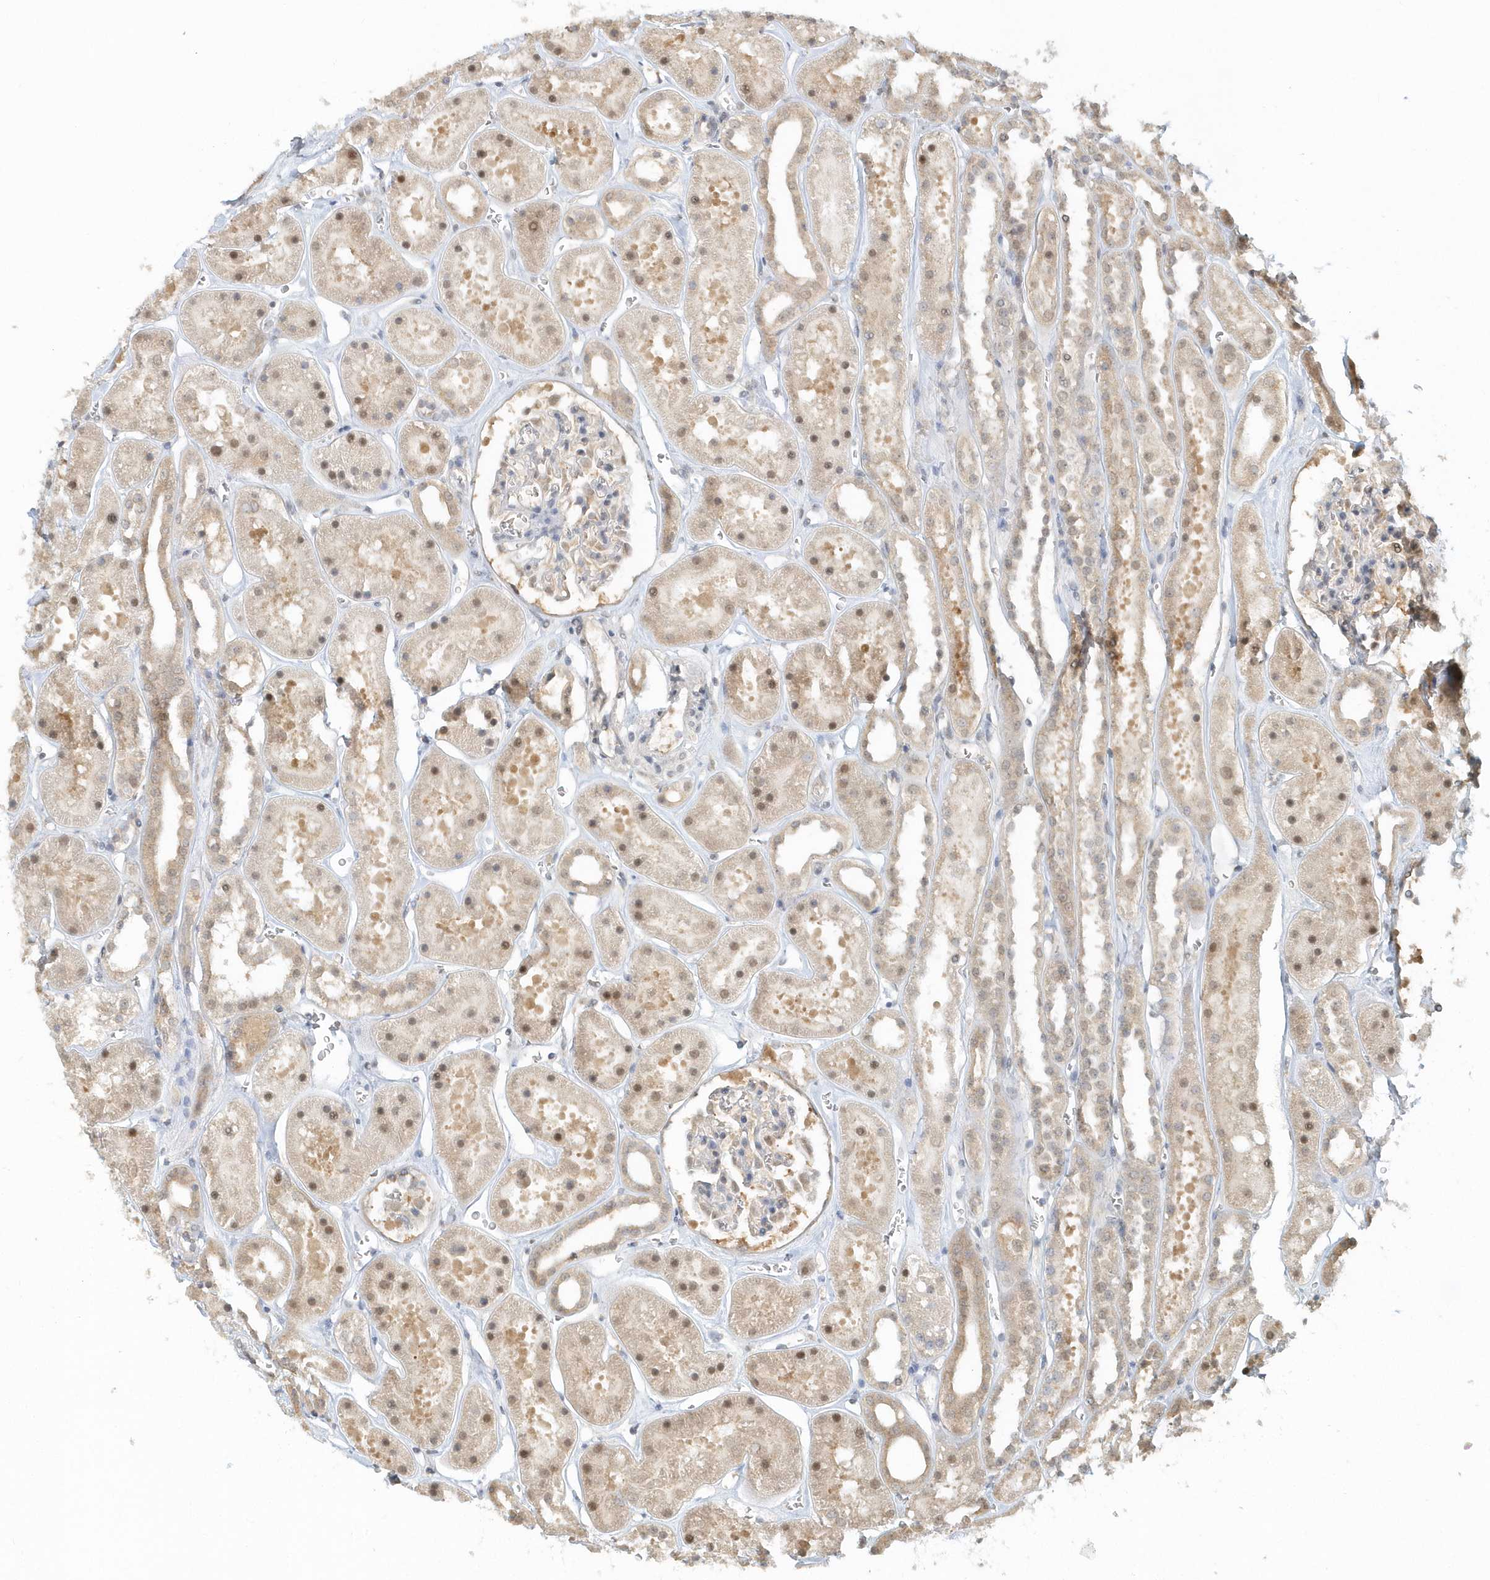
{"staining": {"intensity": "negative", "quantity": "none", "location": "none"}, "tissue": "kidney", "cell_type": "Cells in glomeruli", "image_type": "normal", "snomed": [{"axis": "morphology", "description": "Normal tissue, NOS"}, {"axis": "topography", "description": "Kidney"}], "caption": "Kidney stained for a protein using immunohistochemistry exhibits no positivity cells in glomeruli.", "gene": "PSMD6", "patient": {"sex": "female", "age": 41}}